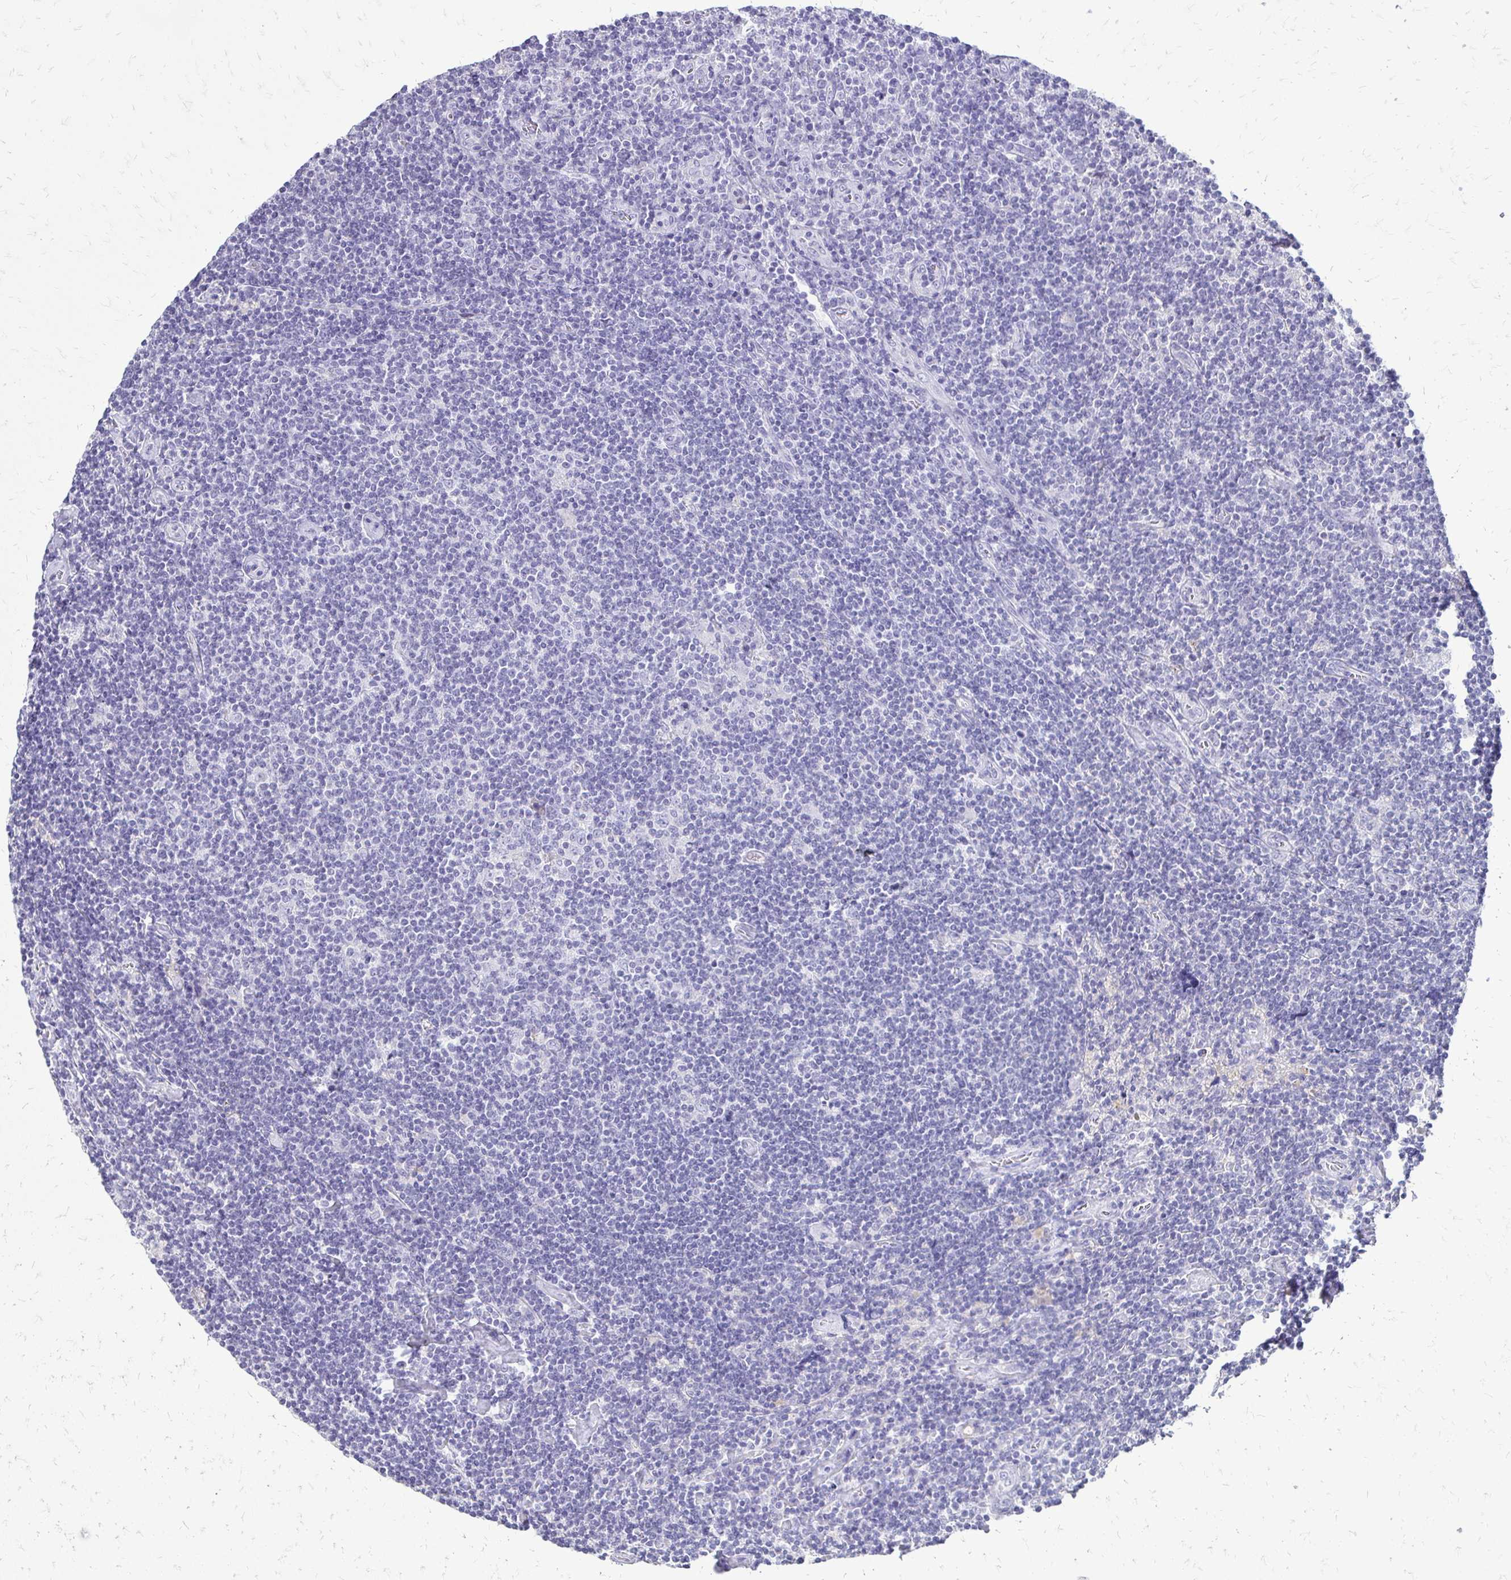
{"staining": {"intensity": "negative", "quantity": "none", "location": "none"}, "tissue": "lymphoma", "cell_type": "Tumor cells", "image_type": "cancer", "snomed": [{"axis": "morphology", "description": "Hodgkin's disease, NOS"}, {"axis": "topography", "description": "Lymph node"}], "caption": "Immunohistochemistry photomicrograph of Hodgkin's disease stained for a protein (brown), which exhibits no expression in tumor cells.", "gene": "ALPG", "patient": {"sex": "male", "age": 40}}